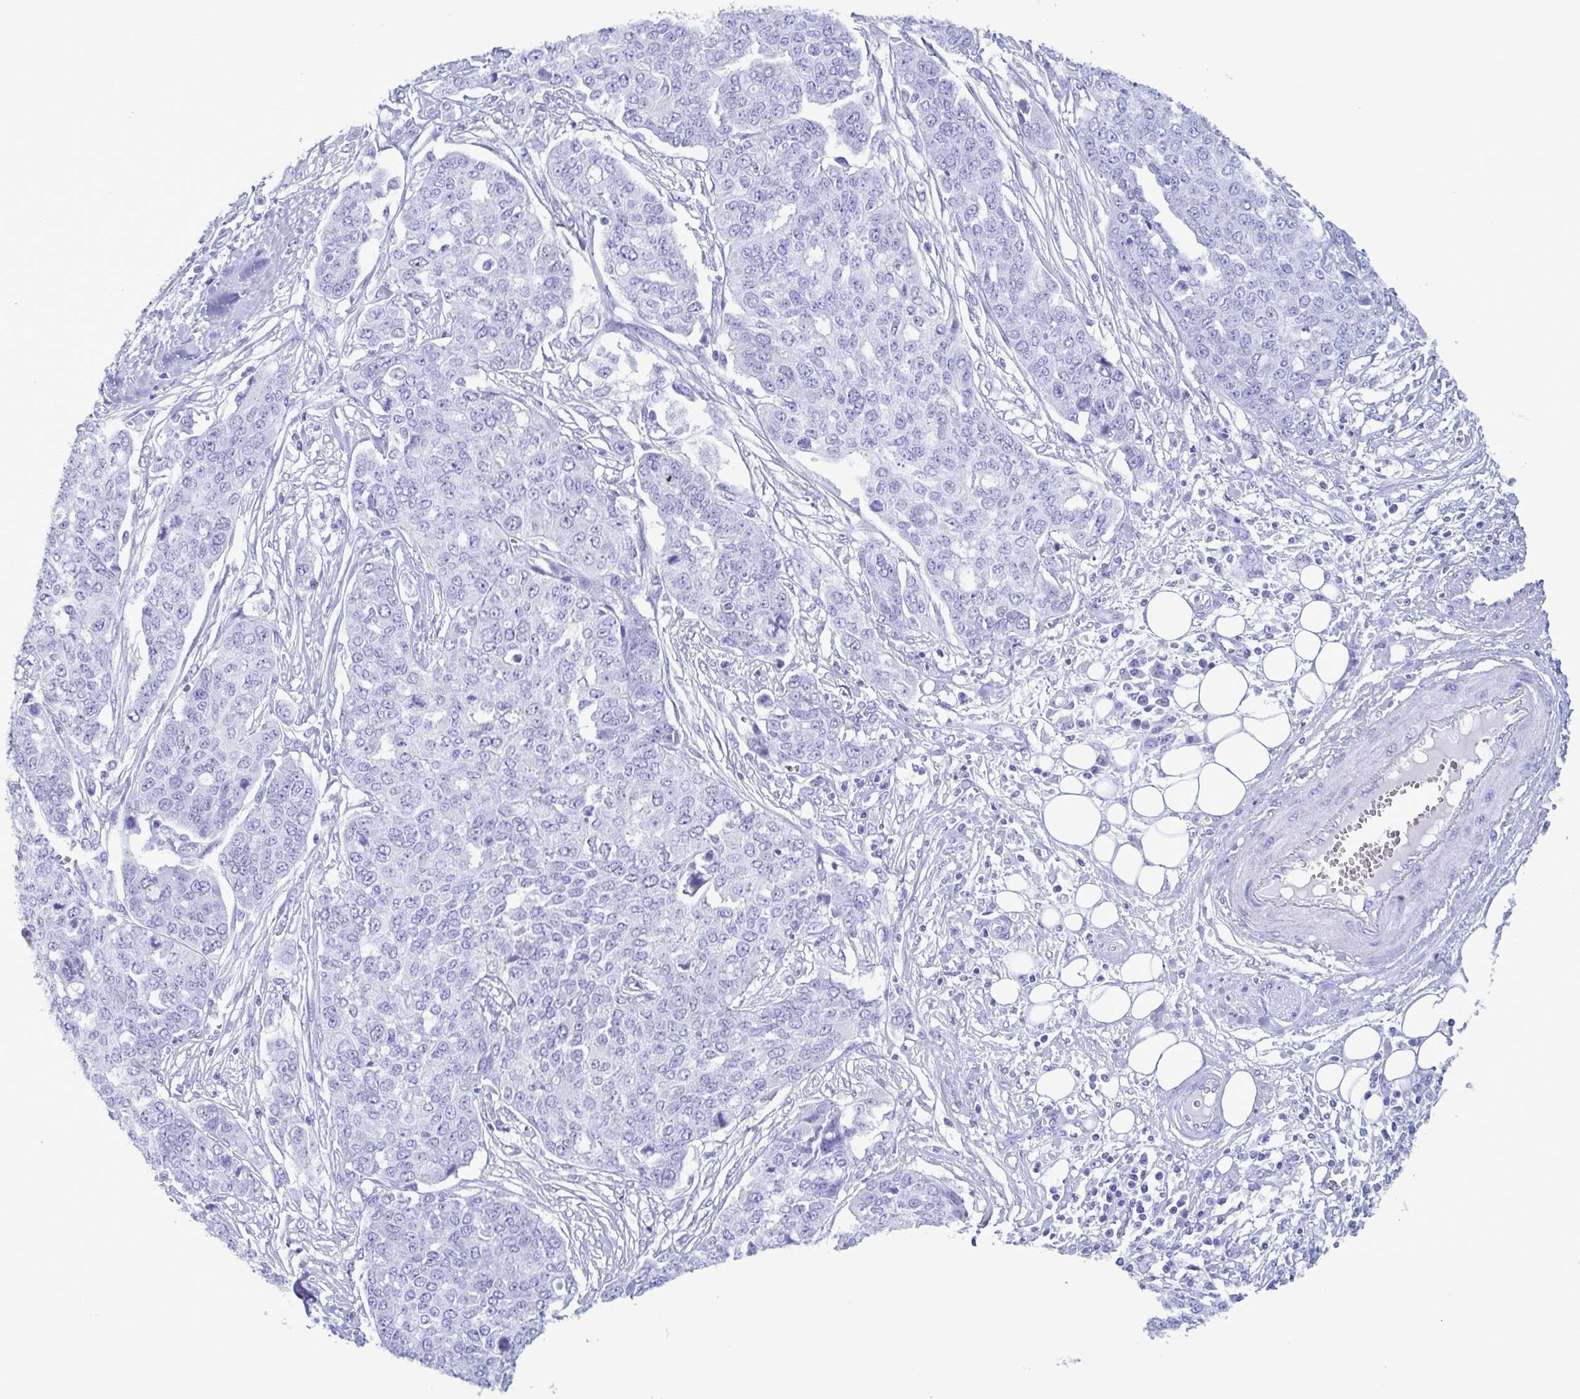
{"staining": {"intensity": "negative", "quantity": "none", "location": "none"}, "tissue": "ovarian cancer", "cell_type": "Tumor cells", "image_type": "cancer", "snomed": [{"axis": "morphology", "description": "Cystadenocarcinoma, serous, NOS"}, {"axis": "topography", "description": "Soft tissue"}, {"axis": "topography", "description": "Ovary"}], "caption": "Immunohistochemistry of human ovarian serous cystadenocarcinoma displays no staining in tumor cells. (Brightfield microscopy of DAB IHC at high magnification).", "gene": "LTF", "patient": {"sex": "female", "age": 57}}